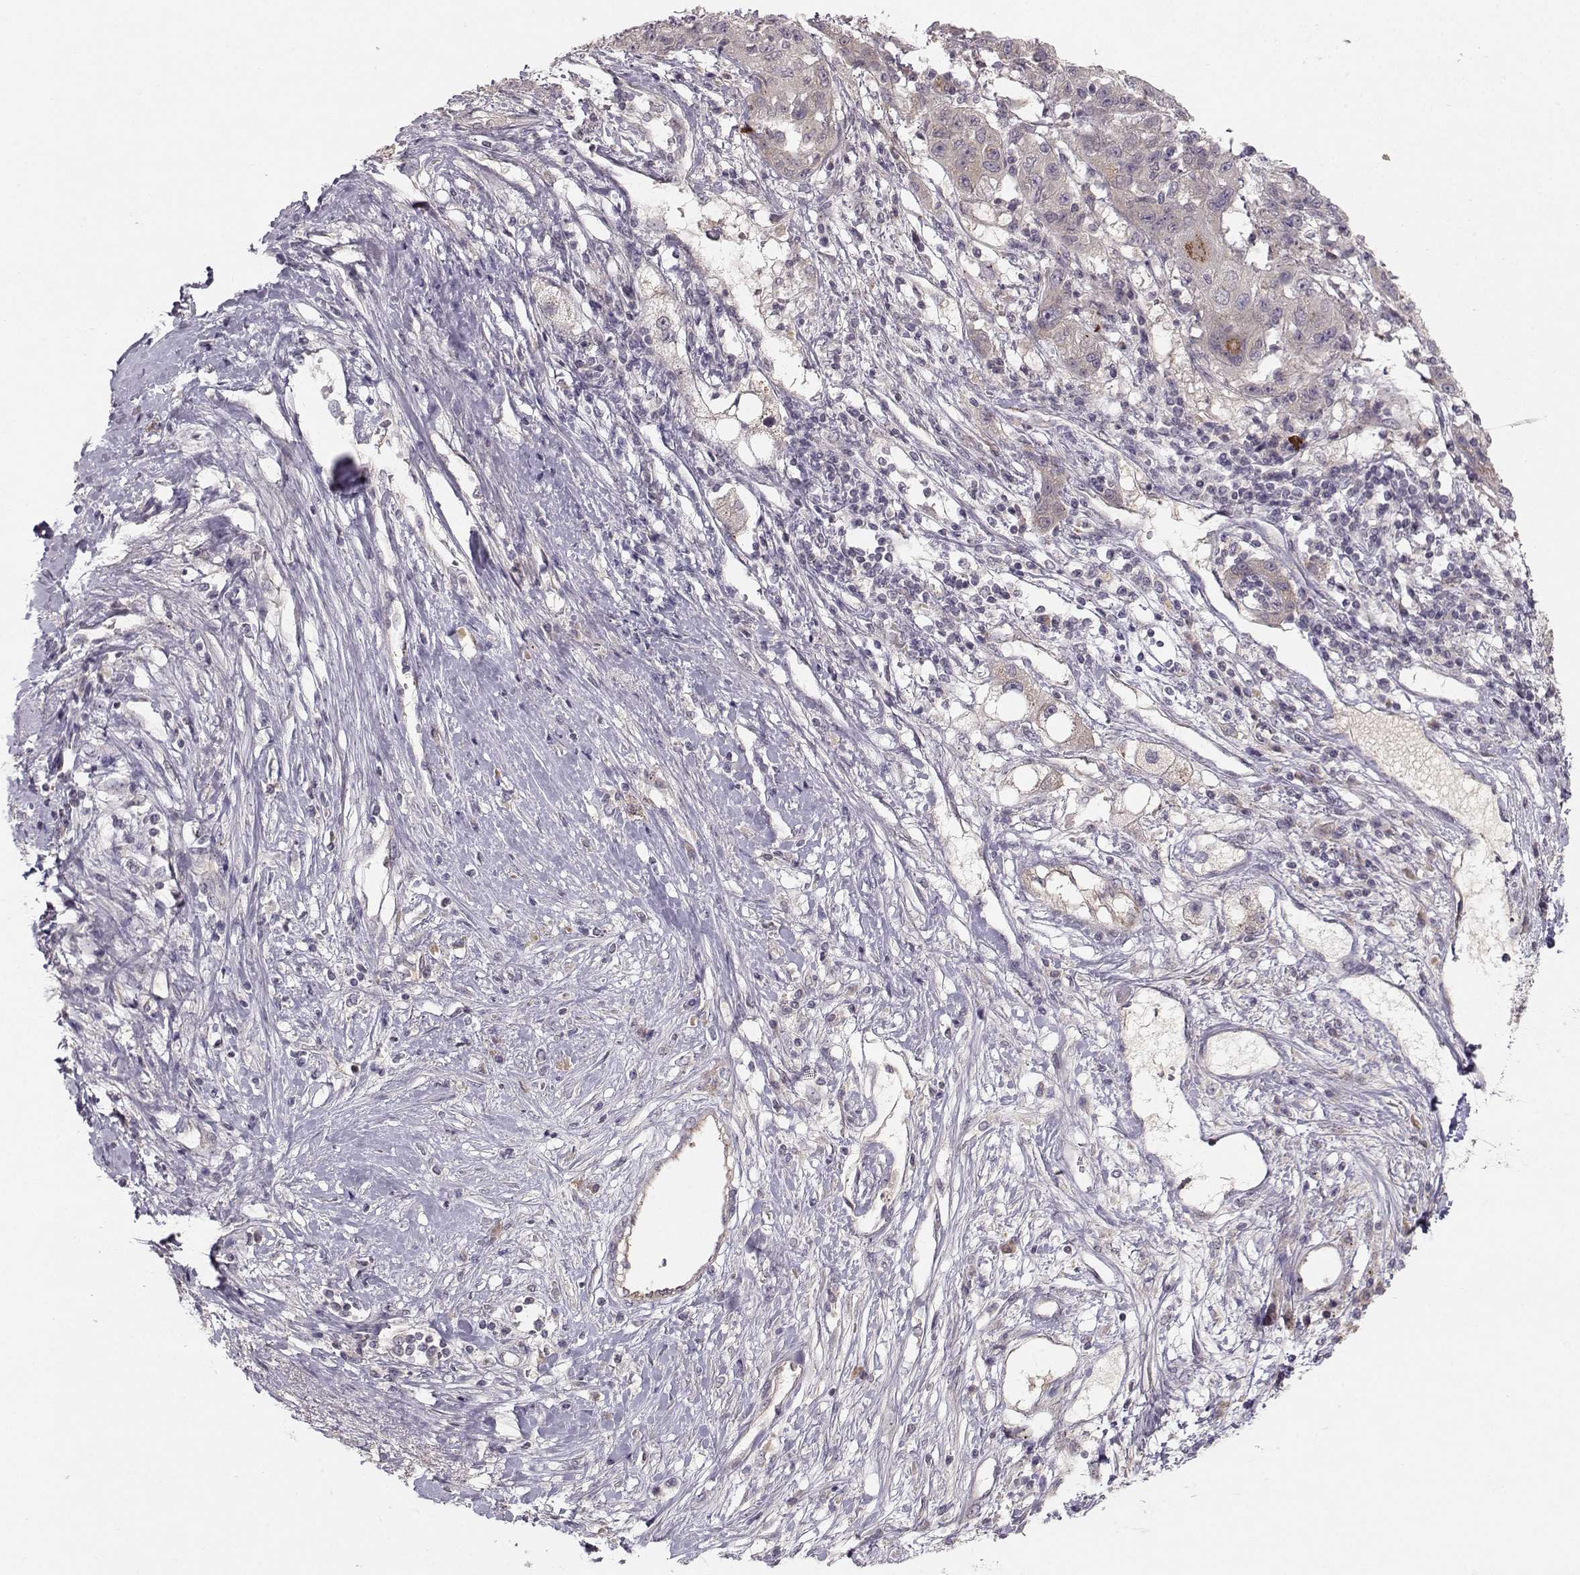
{"staining": {"intensity": "negative", "quantity": "none", "location": "none"}, "tissue": "liver cancer", "cell_type": "Tumor cells", "image_type": "cancer", "snomed": [{"axis": "morphology", "description": "Adenocarcinoma, NOS"}, {"axis": "morphology", "description": "Cholangiocarcinoma"}, {"axis": "topography", "description": "Liver"}], "caption": "Tumor cells show no significant staining in liver cancer (adenocarcinoma).", "gene": "OPRD1", "patient": {"sex": "male", "age": 64}}